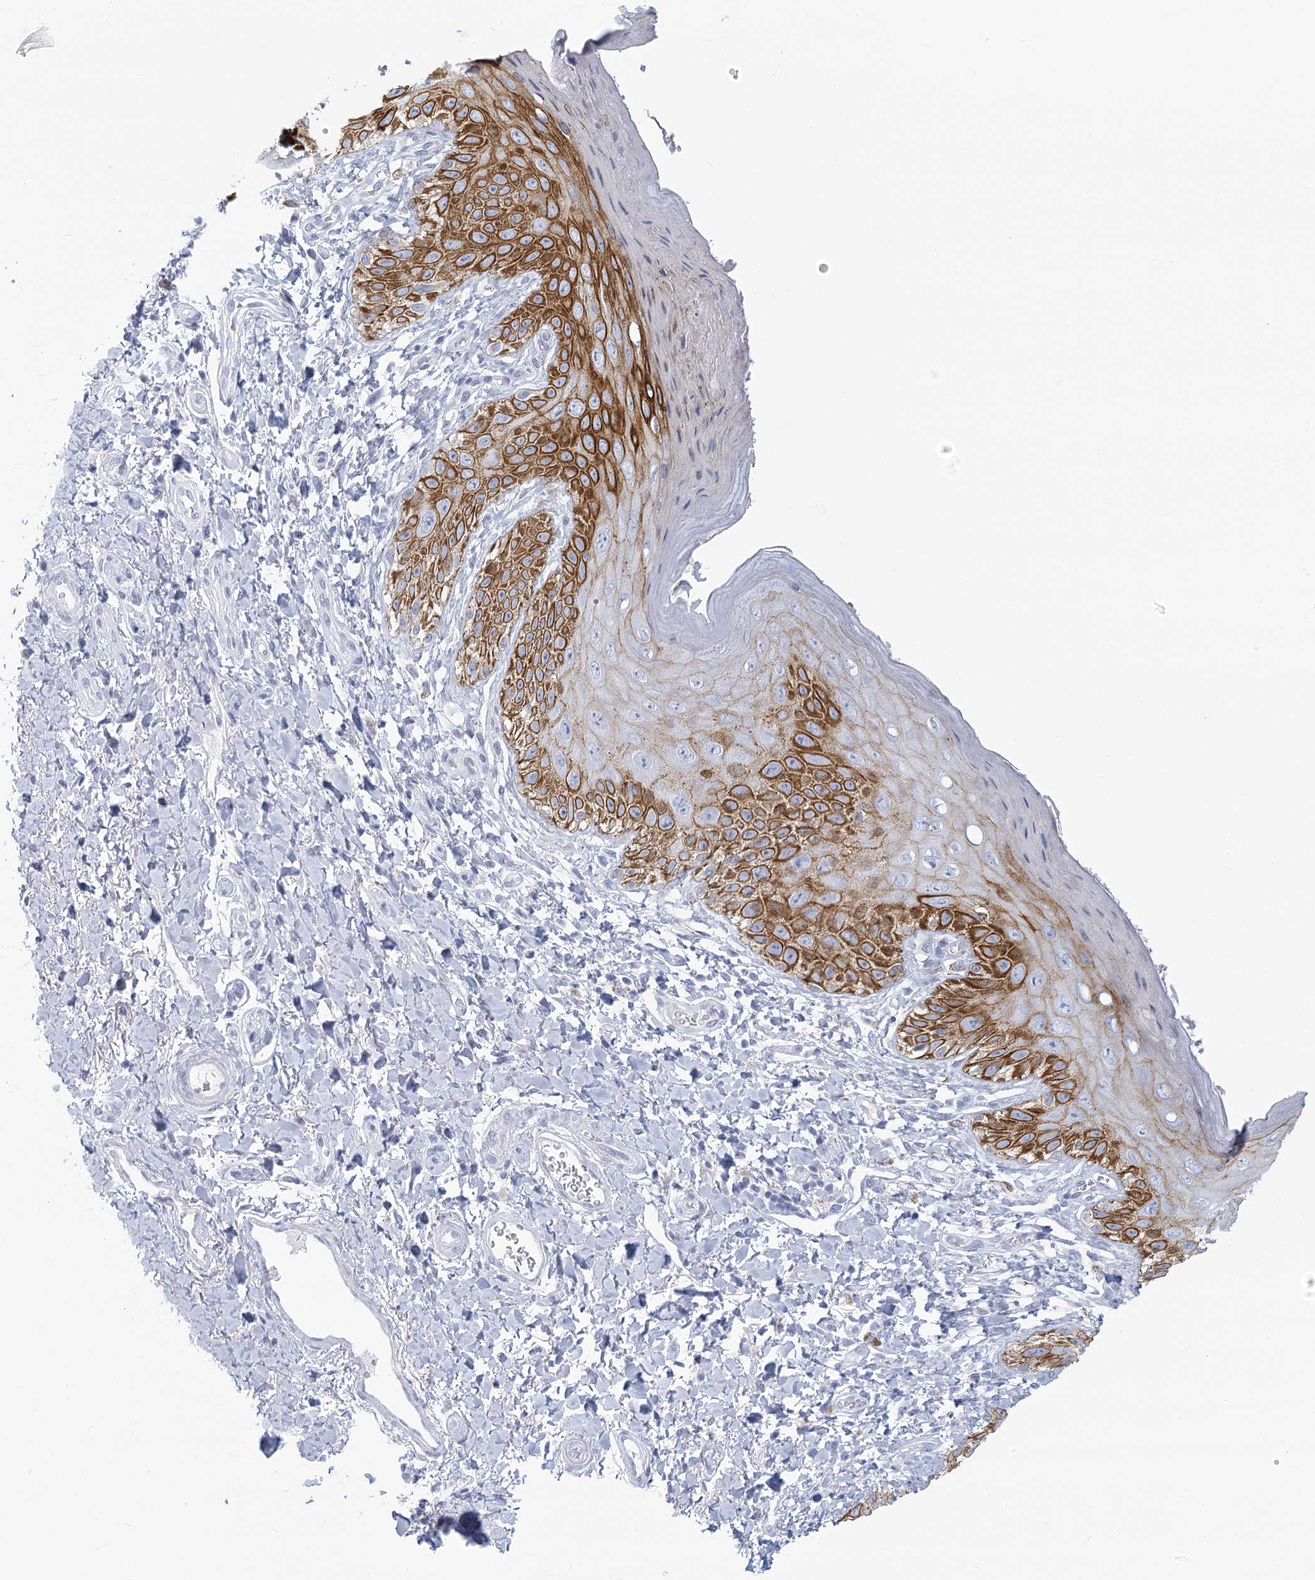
{"staining": {"intensity": "strong", "quantity": "25%-75%", "location": "cytoplasmic/membranous"}, "tissue": "skin", "cell_type": "Epidermal cells", "image_type": "normal", "snomed": [{"axis": "morphology", "description": "Normal tissue, NOS"}, {"axis": "topography", "description": "Anal"}], "caption": "Protein staining by IHC exhibits strong cytoplasmic/membranous positivity in approximately 25%-75% of epidermal cells in unremarkable skin.", "gene": "WNT8B", "patient": {"sex": "male", "age": 44}}